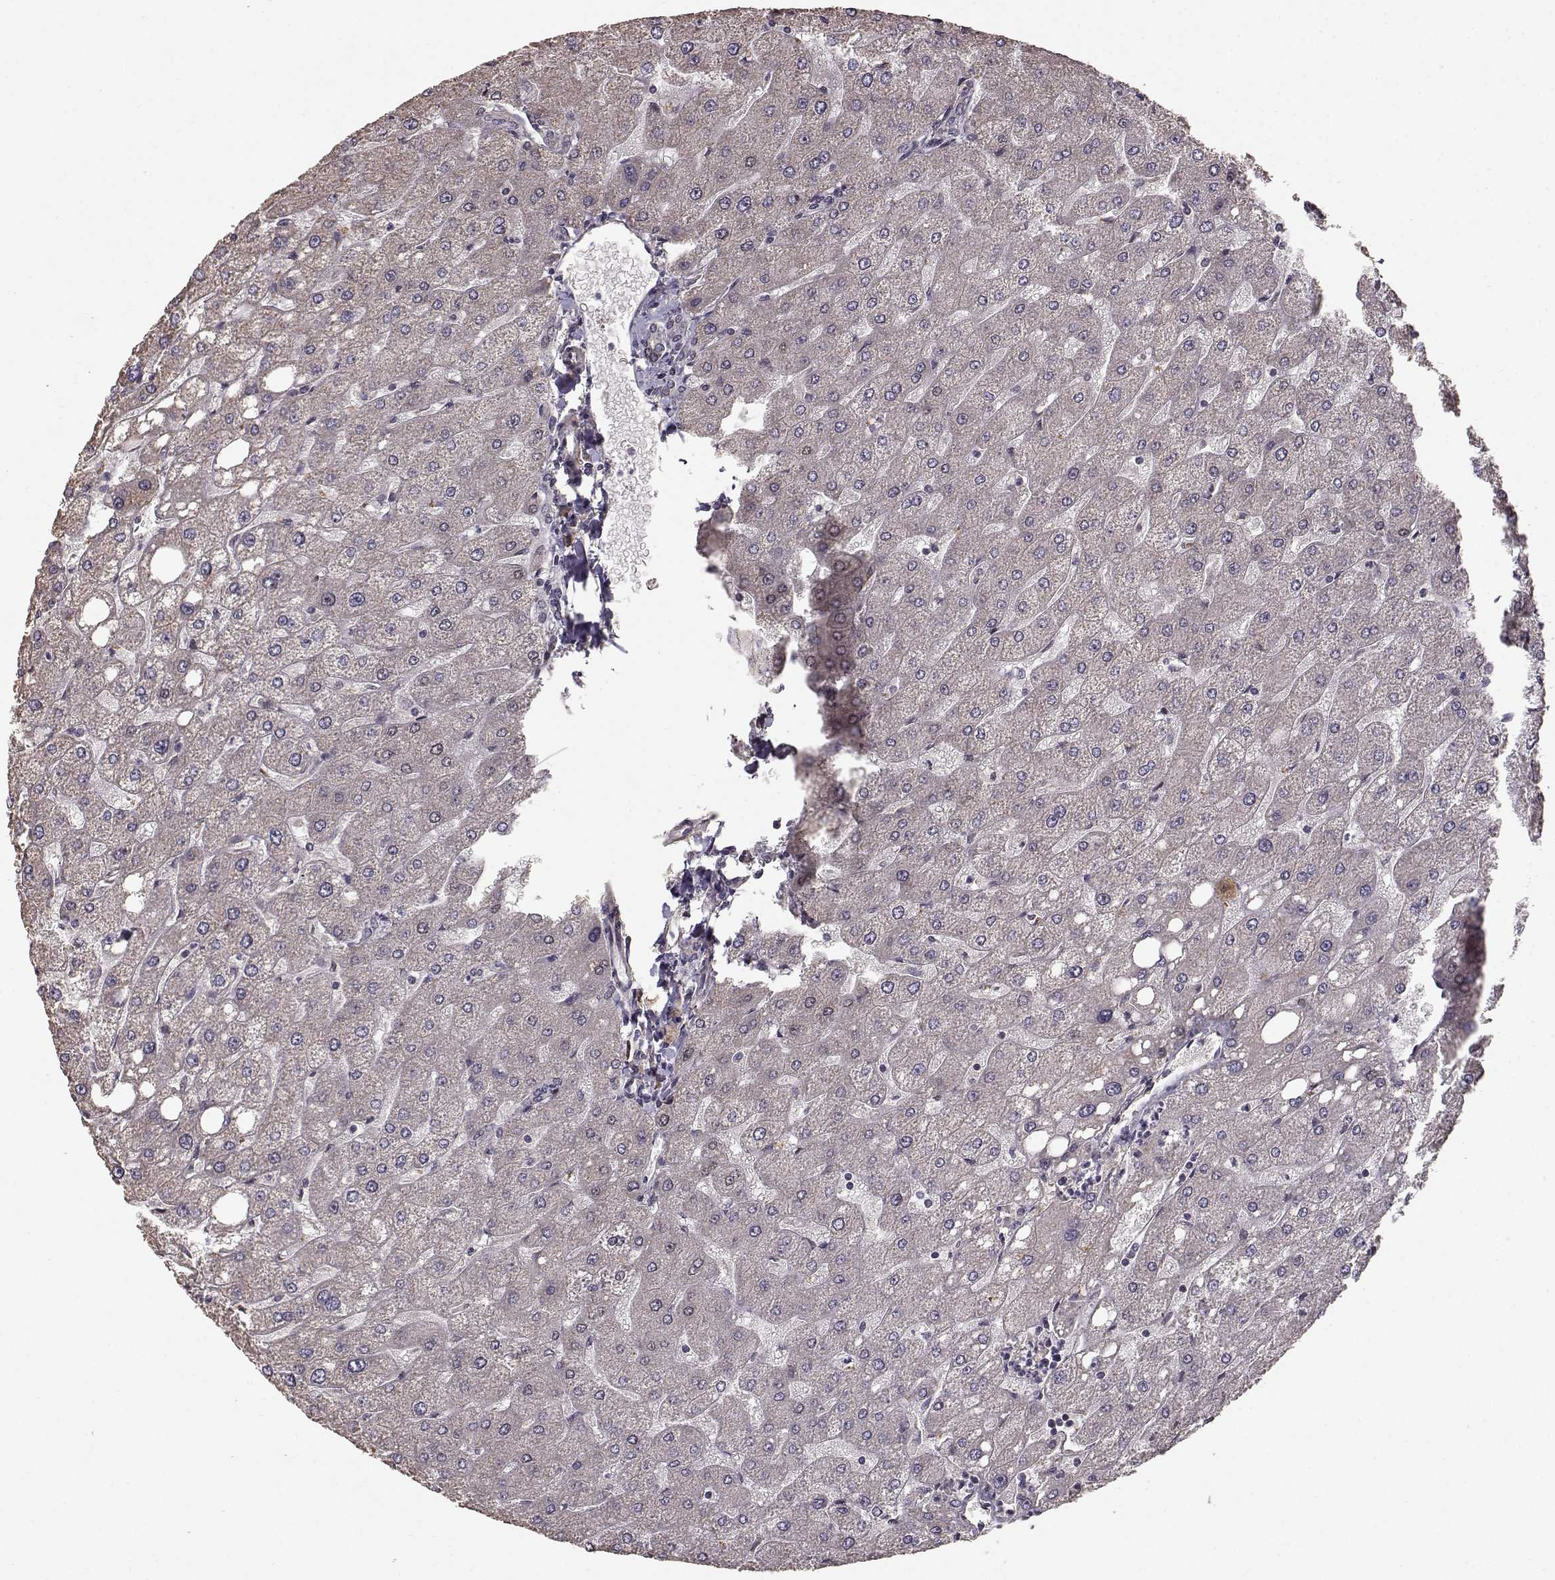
{"staining": {"intensity": "negative", "quantity": "none", "location": "none"}, "tissue": "liver", "cell_type": "Cholangiocytes", "image_type": "normal", "snomed": [{"axis": "morphology", "description": "Normal tissue, NOS"}, {"axis": "topography", "description": "Liver"}], "caption": "Immunohistochemistry (IHC) micrograph of normal human liver stained for a protein (brown), which demonstrates no positivity in cholangiocytes. (IHC, brightfield microscopy, high magnification).", "gene": "USP15", "patient": {"sex": "male", "age": 67}}